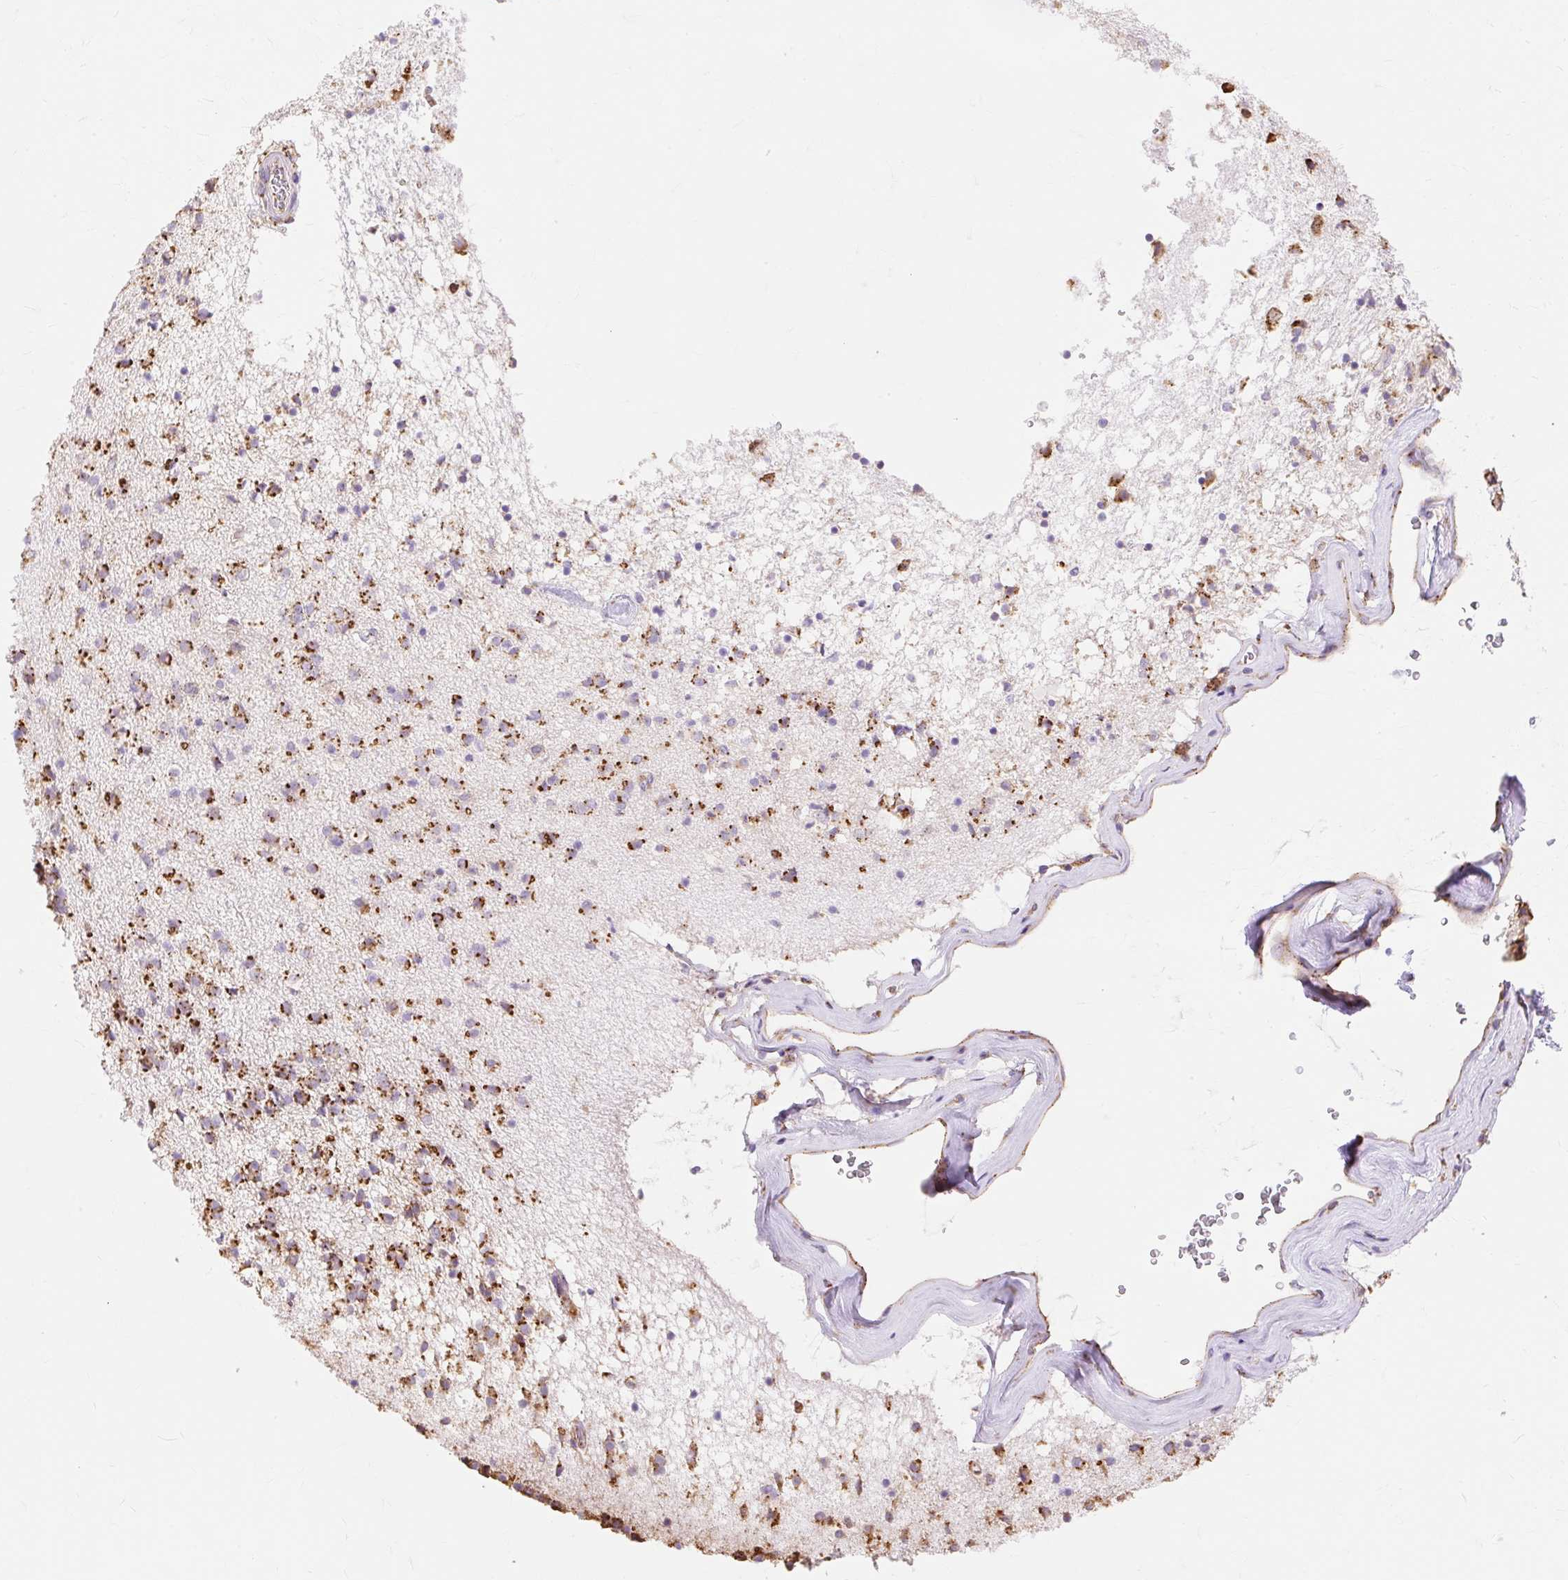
{"staining": {"intensity": "strong", "quantity": "25%-75%", "location": "cytoplasmic/membranous"}, "tissue": "caudate", "cell_type": "Glial cells", "image_type": "normal", "snomed": [{"axis": "morphology", "description": "Normal tissue, NOS"}, {"axis": "topography", "description": "Lateral ventricle wall"}], "caption": "Strong cytoplasmic/membranous staining is present in approximately 25%-75% of glial cells in normal caudate.", "gene": "ENSG00000260836", "patient": {"sex": "male", "age": 58}}